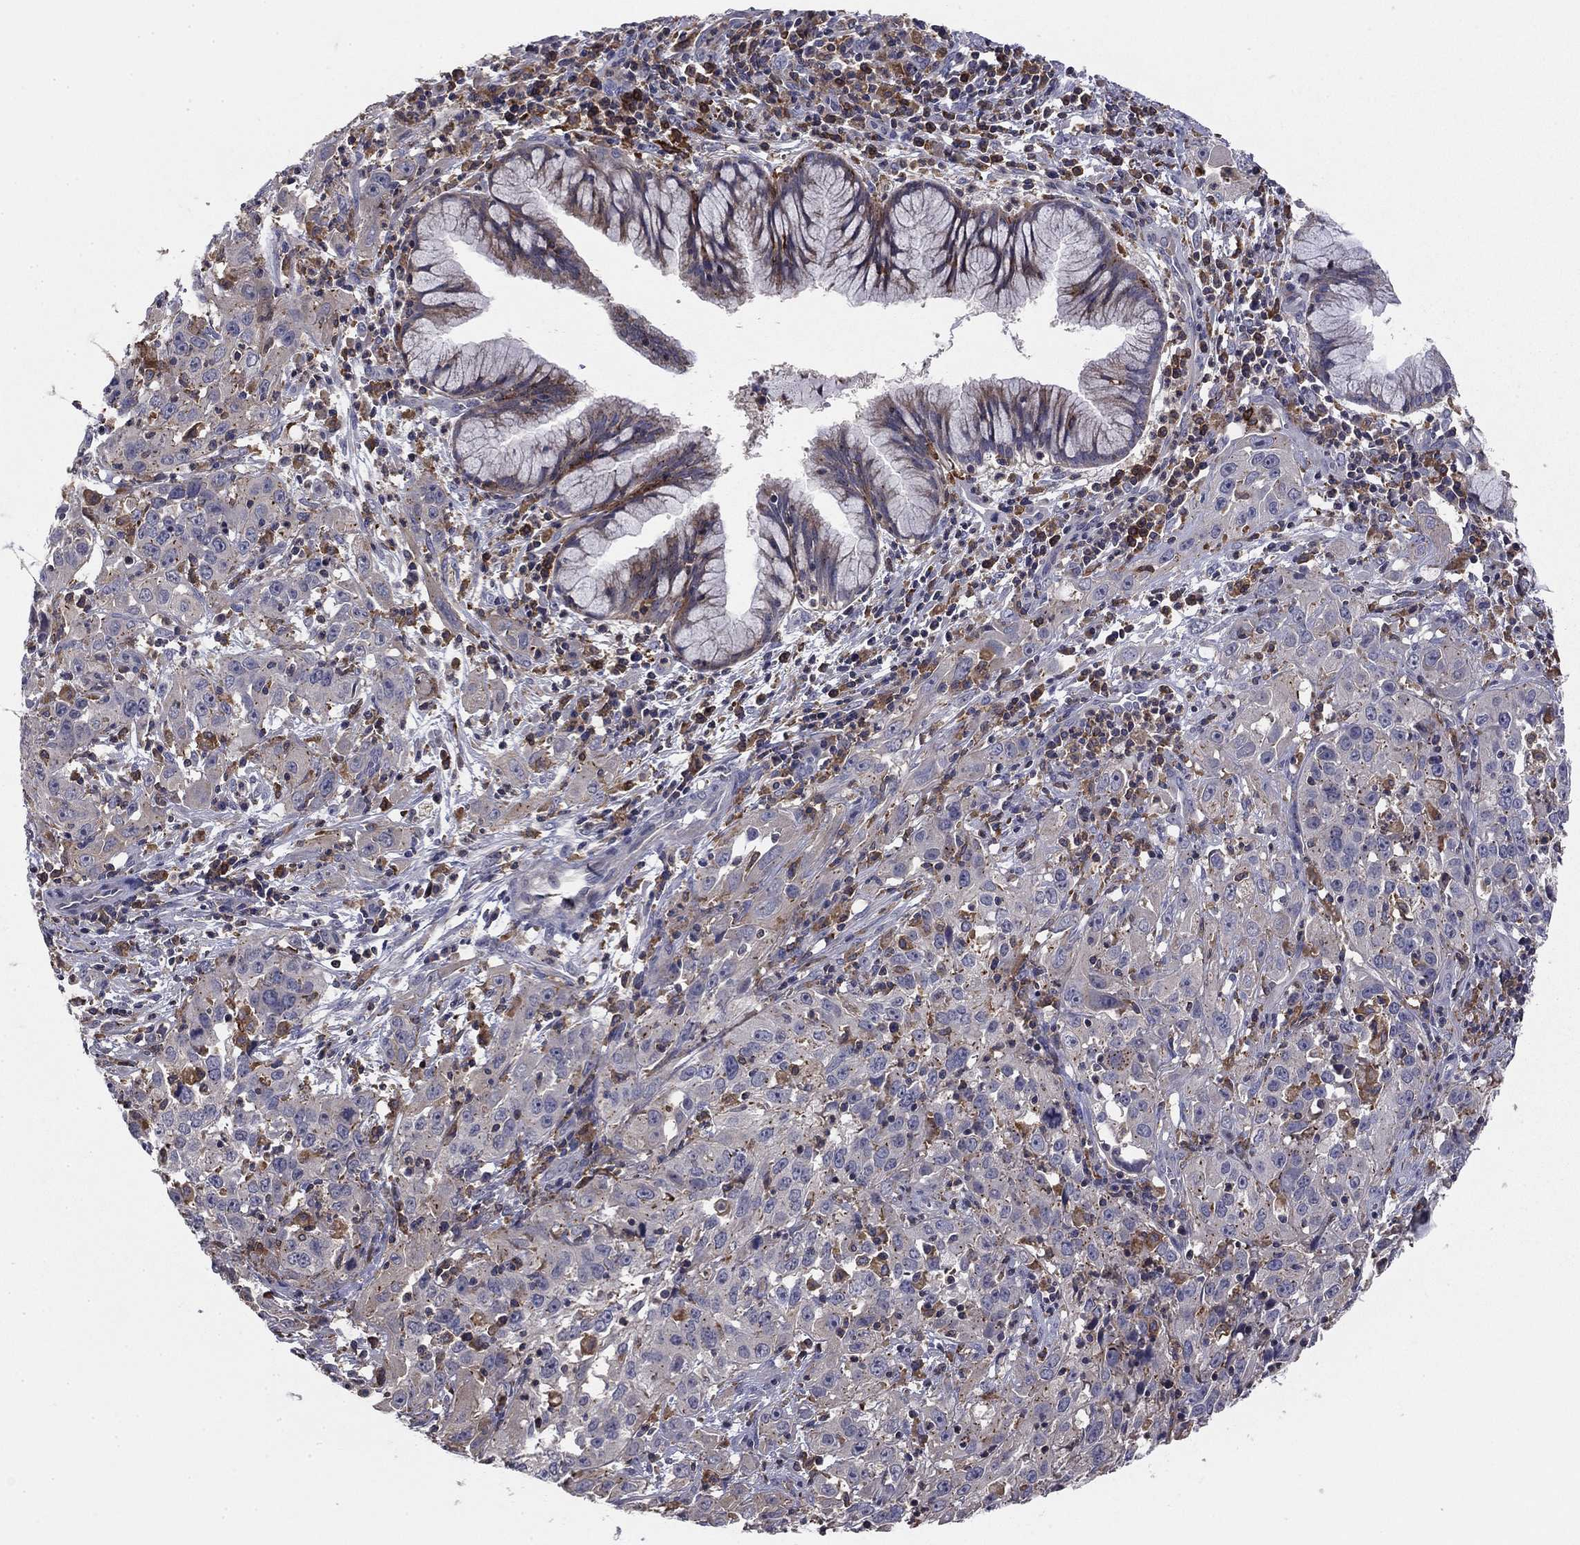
{"staining": {"intensity": "negative", "quantity": "none", "location": "none"}, "tissue": "cervical cancer", "cell_type": "Tumor cells", "image_type": "cancer", "snomed": [{"axis": "morphology", "description": "Squamous cell carcinoma, NOS"}, {"axis": "topography", "description": "Cervix"}], "caption": "Photomicrograph shows no protein positivity in tumor cells of cervical squamous cell carcinoma tissue.", "gene": "PLCB2", "patient": {"sex": "female", "age": 32}}